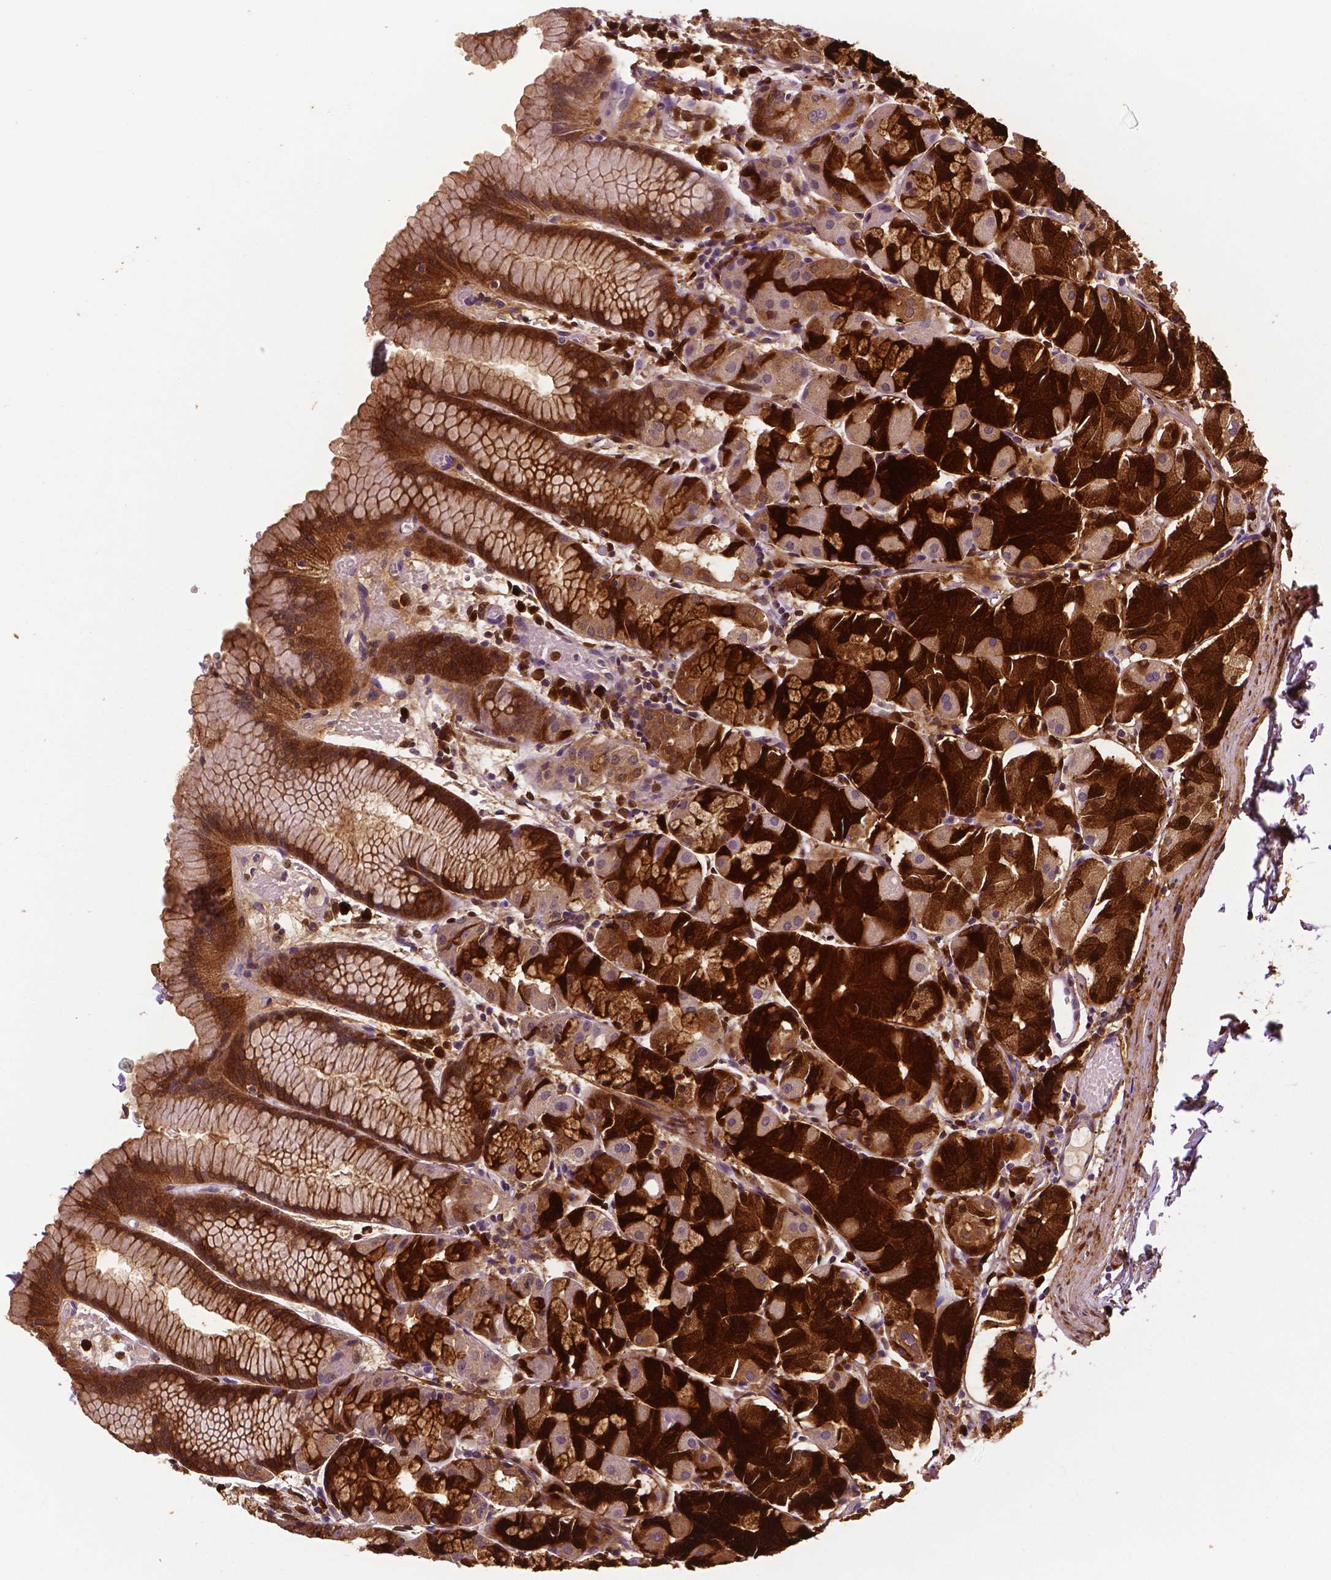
{"staining": {"intensity": "strong", "quantity": ">75%", "location": "cytoplasmic/membranous"}, "tissue": "stomach", "cell_type": "Glandular cells", "image_type": "normal", "snomed": [{"axis": "morphology", "description": "Normal tissue, NOS"}, {"axis": "topography", "description": "Stomach, upper"}], "caption": "Protein staining demonstrates strong cytoplasmic/membranous expression in approximately >75% of glandular cells in normal stomach.", "gene": "PHGDH", "patient": {"sex": "male", "age": 47}}